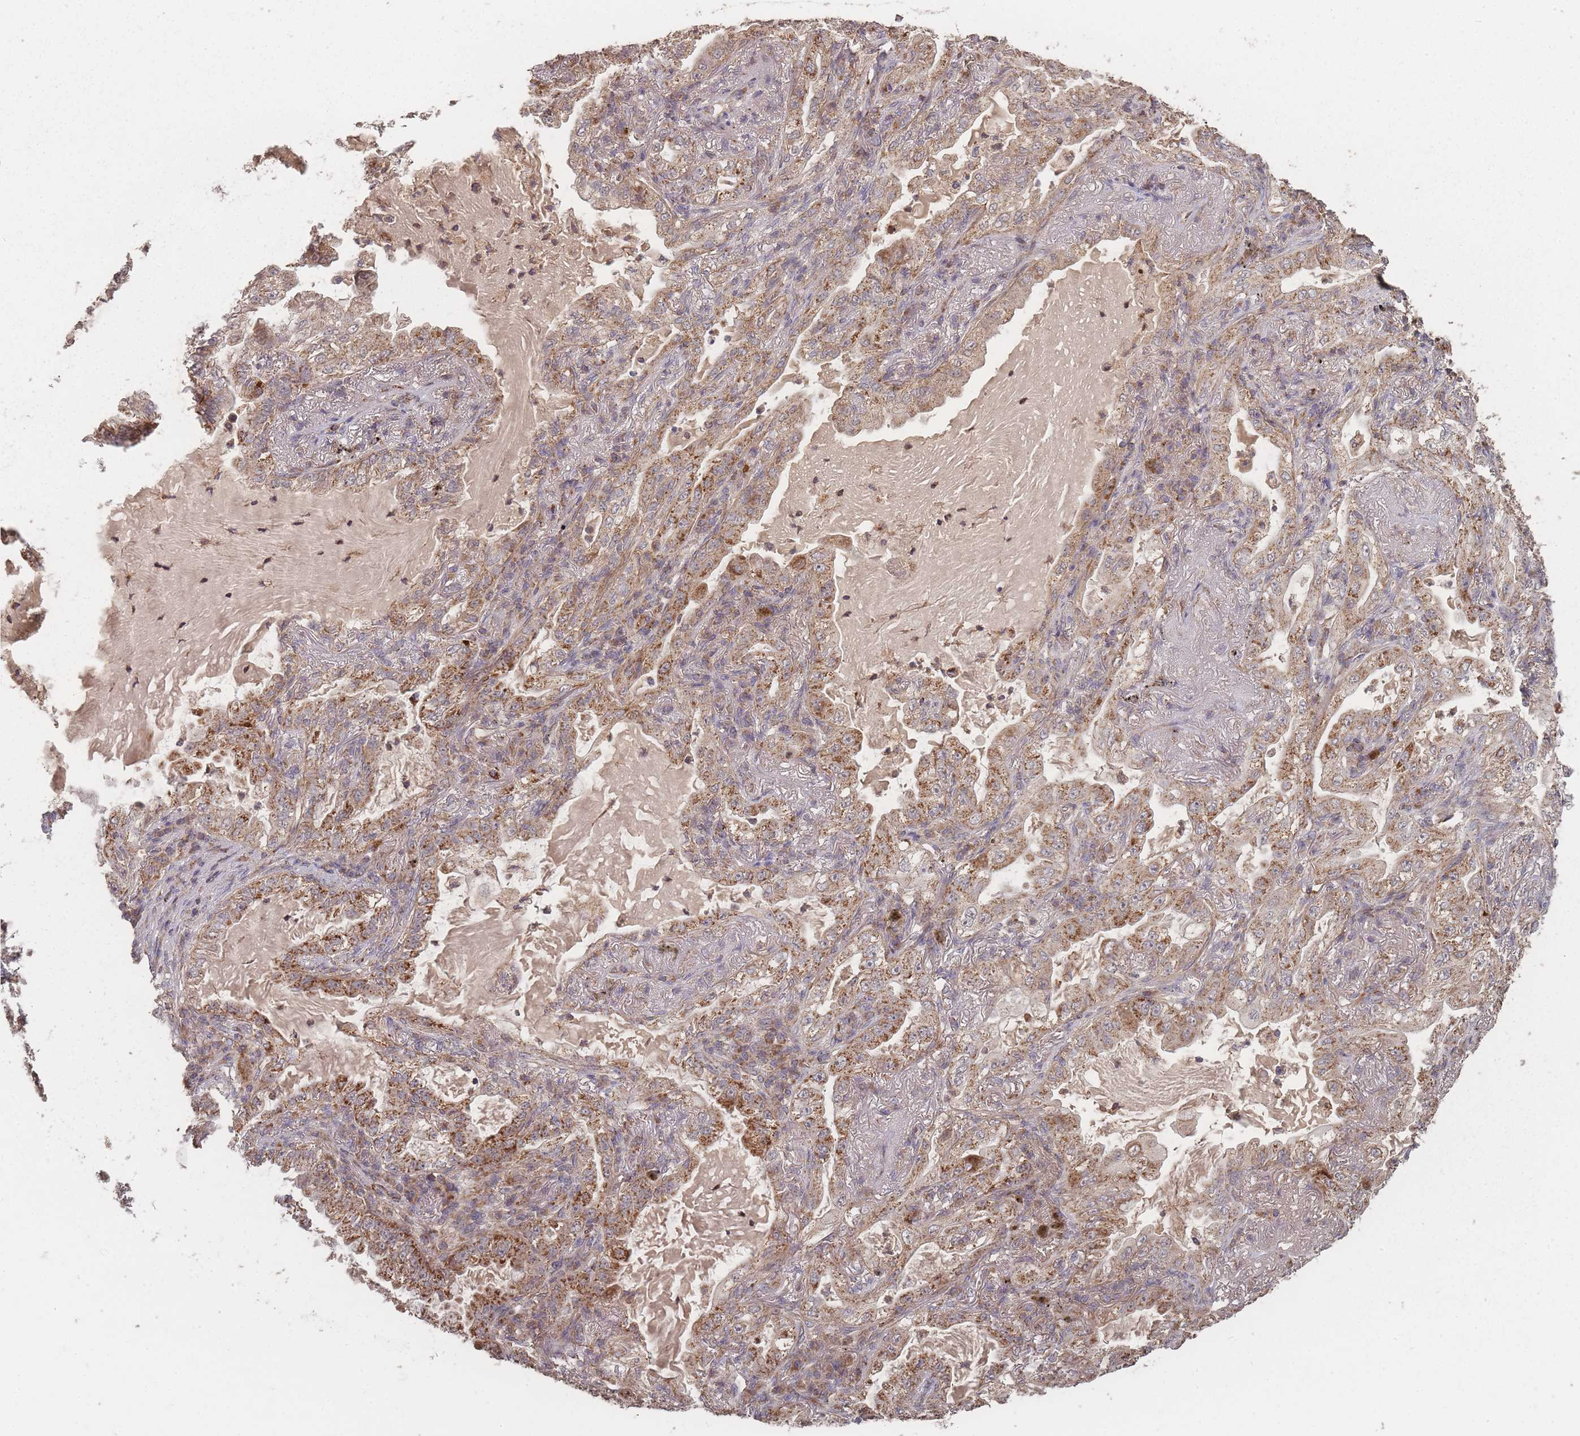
{"staining": {"intensity": "moderate", "quantity": ">75%", "location": "cytoplasmic/membranous"}, "tissue": "lung cancer", "cell_type": "Tumor cells", "image_type": "cancer", "snomed": [{"axis": "morphology", "description": "Adenocarcinoma, NOS"}, {"axis": "topography", "description": "Lung"}], "caption": "Lung cancer stained for a protein (brown) reveals moderate cytoplasmic/membranous positive staining in about >75% of tumor cells.", "gene": "LYRM7", "patient": {"sex": "female", "age": 73}}